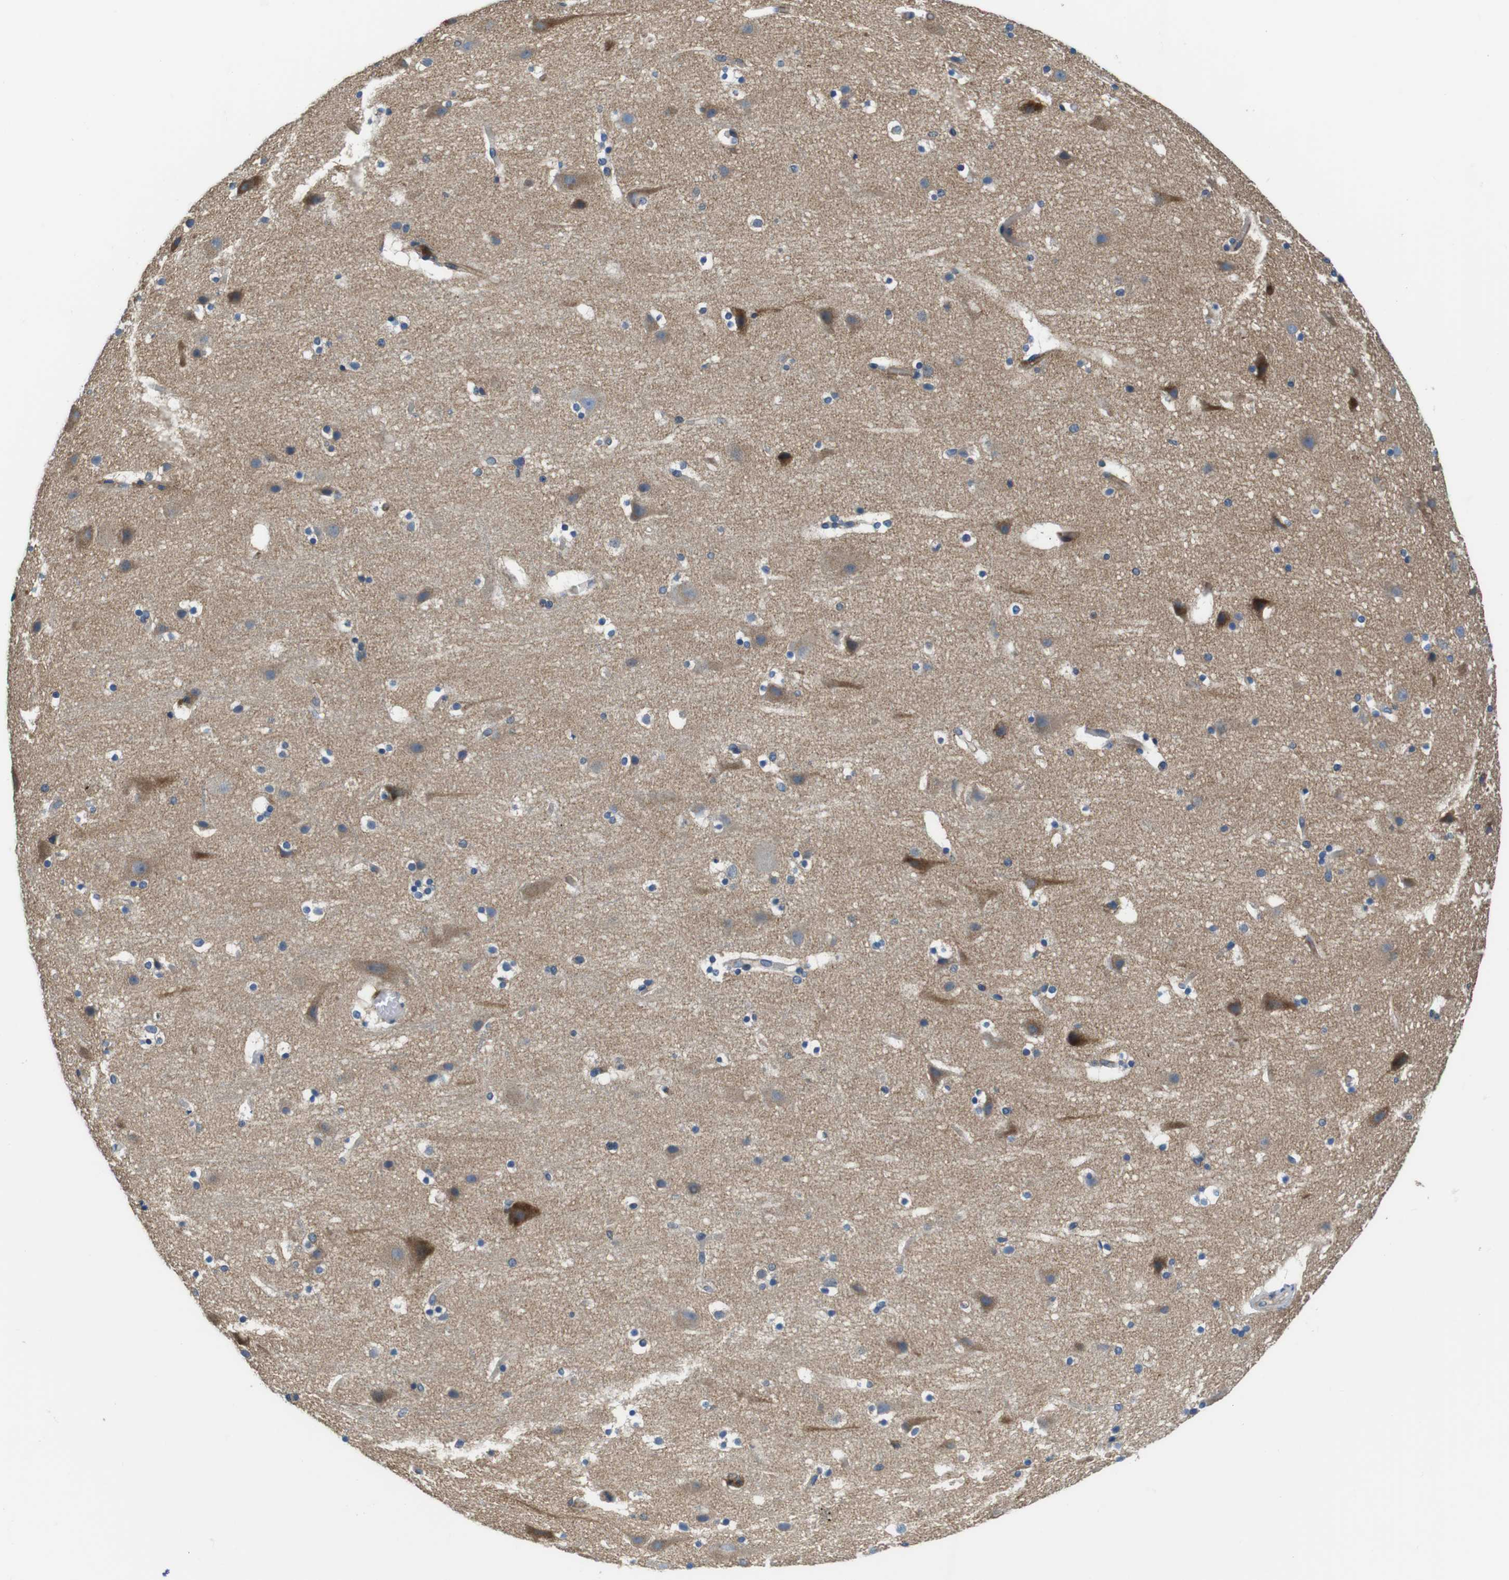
{"staining": {"intensity": "moderate", "quantity": "<25%", "location": "cytoplasmic/membranous"}, "tissue": "cerebral cortex", "cell_type": "Endothelial cells", "image_type": "normal", "snomed": [{"axis": "morphology", "description": "Normal tissue, NOS"}, {"axis": "topography", "description": "Cerebral cortex"}], "caption": "DAB immunohistochemical staining of benign cerebral cortex demonstrates moderate cytoplasmic/membranous protein staining in approximately <25% of endothelial cells. Using DAB (brown) and hematoxylin (blue) stains, captured at high magnification using brightfield microscopy.", "gene": "DENND4C", "patient": {"sex": "male", "age": 45}}